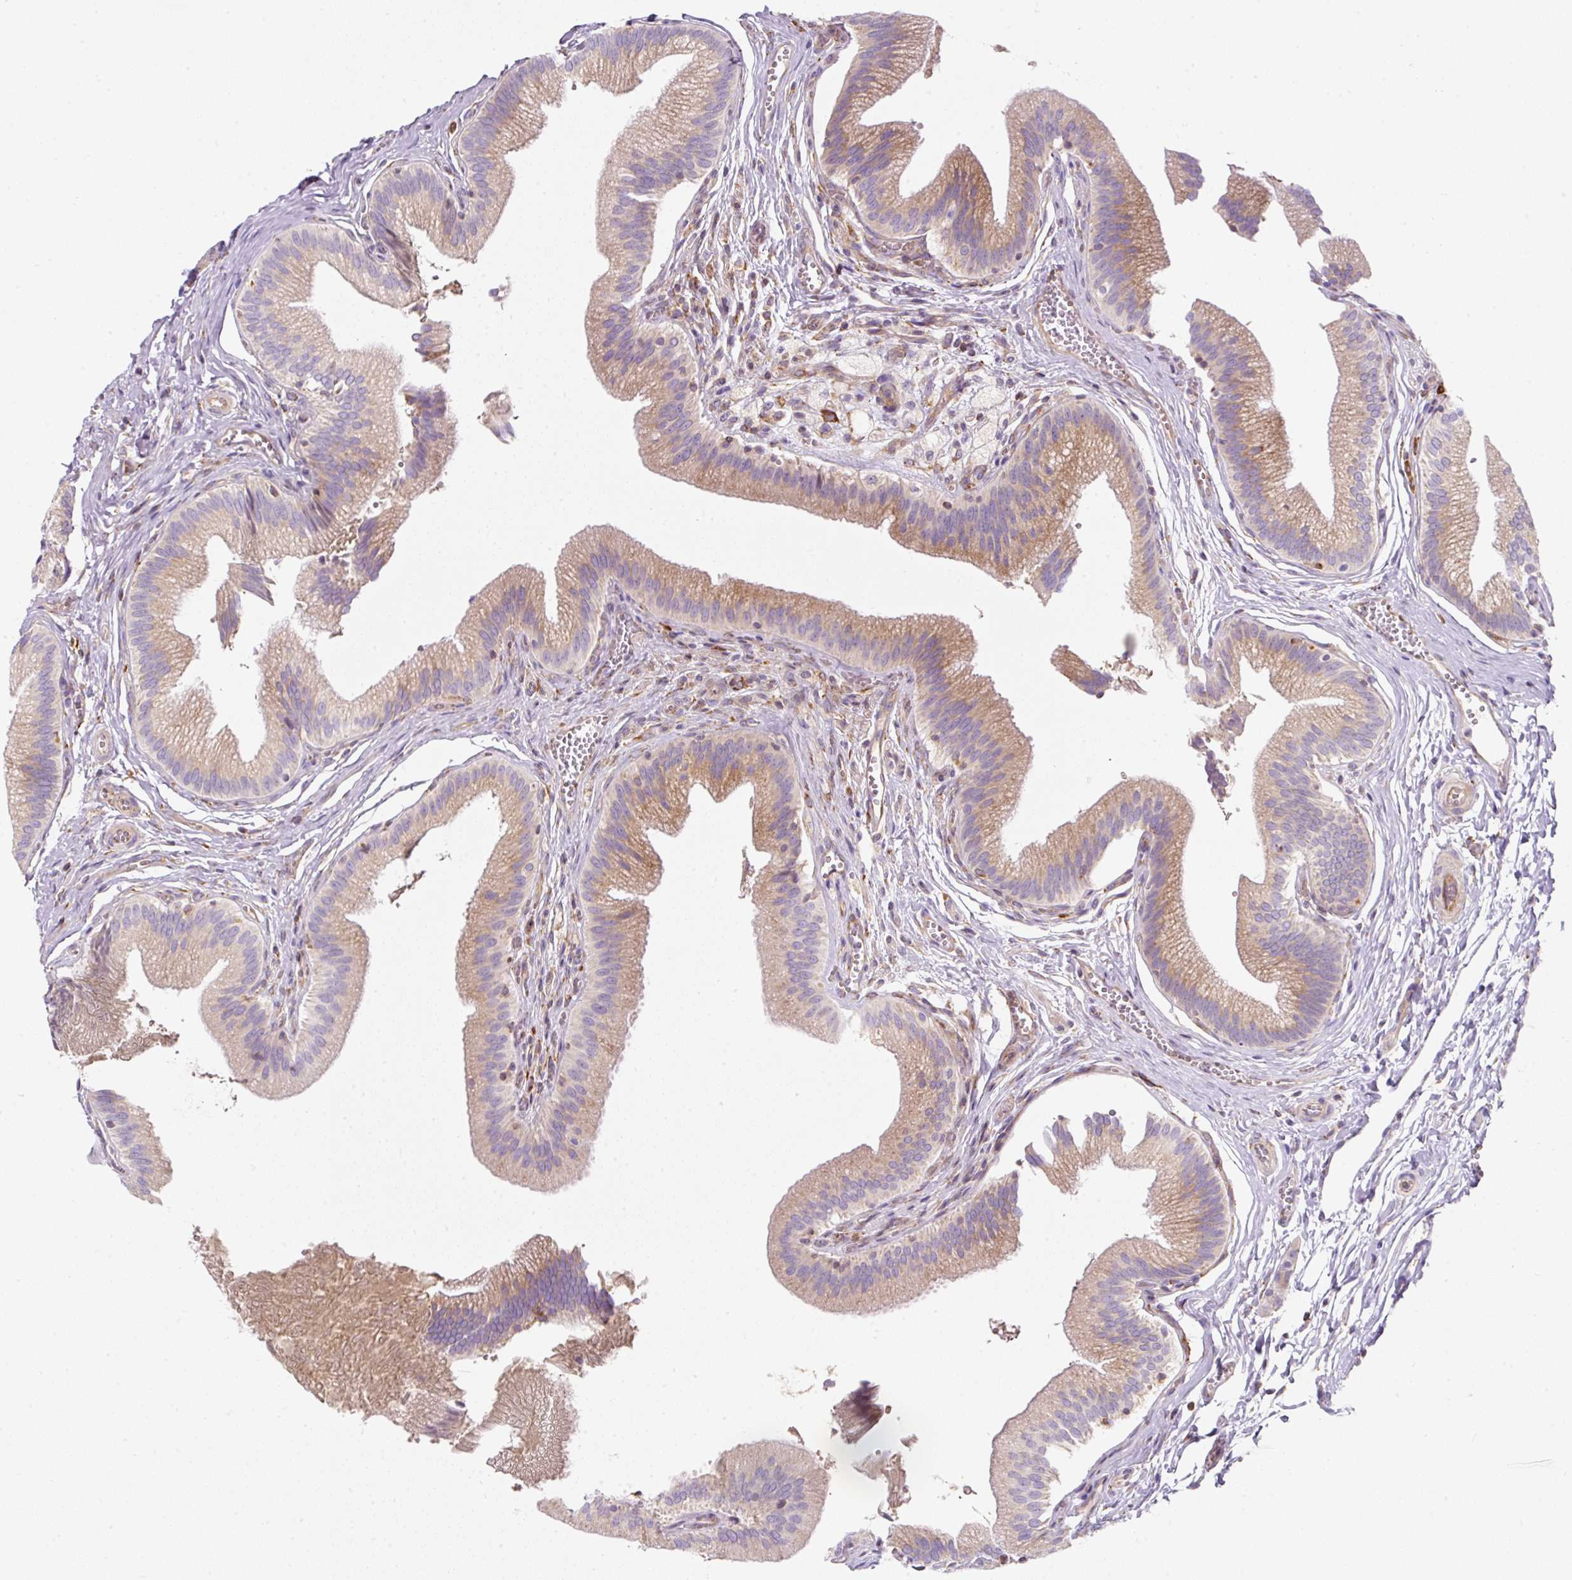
{"staining": {"intensity": "moderate", "quantity": "25%-75%", "location": "cytoplasmic/membranous"}, "tissue": "gallbladder", "cell_type": "Glandular cells", "image_type": "normal", "snomed": [{"axis": "morphology", "description": "Normal tissue, NOS"}, {"axis": "topography", "description": "Gallbladder"}], "caption": "A high-resolution histopathology image shows immunohistochemistry (IHC) staining of unremarkable gallbladder, which shows moderate cytoplasmic/membranous positivity in about 25%-75% of glandular cells.", "gene": "ERAP2", "patient": {"sex": "male", "age": 17}}